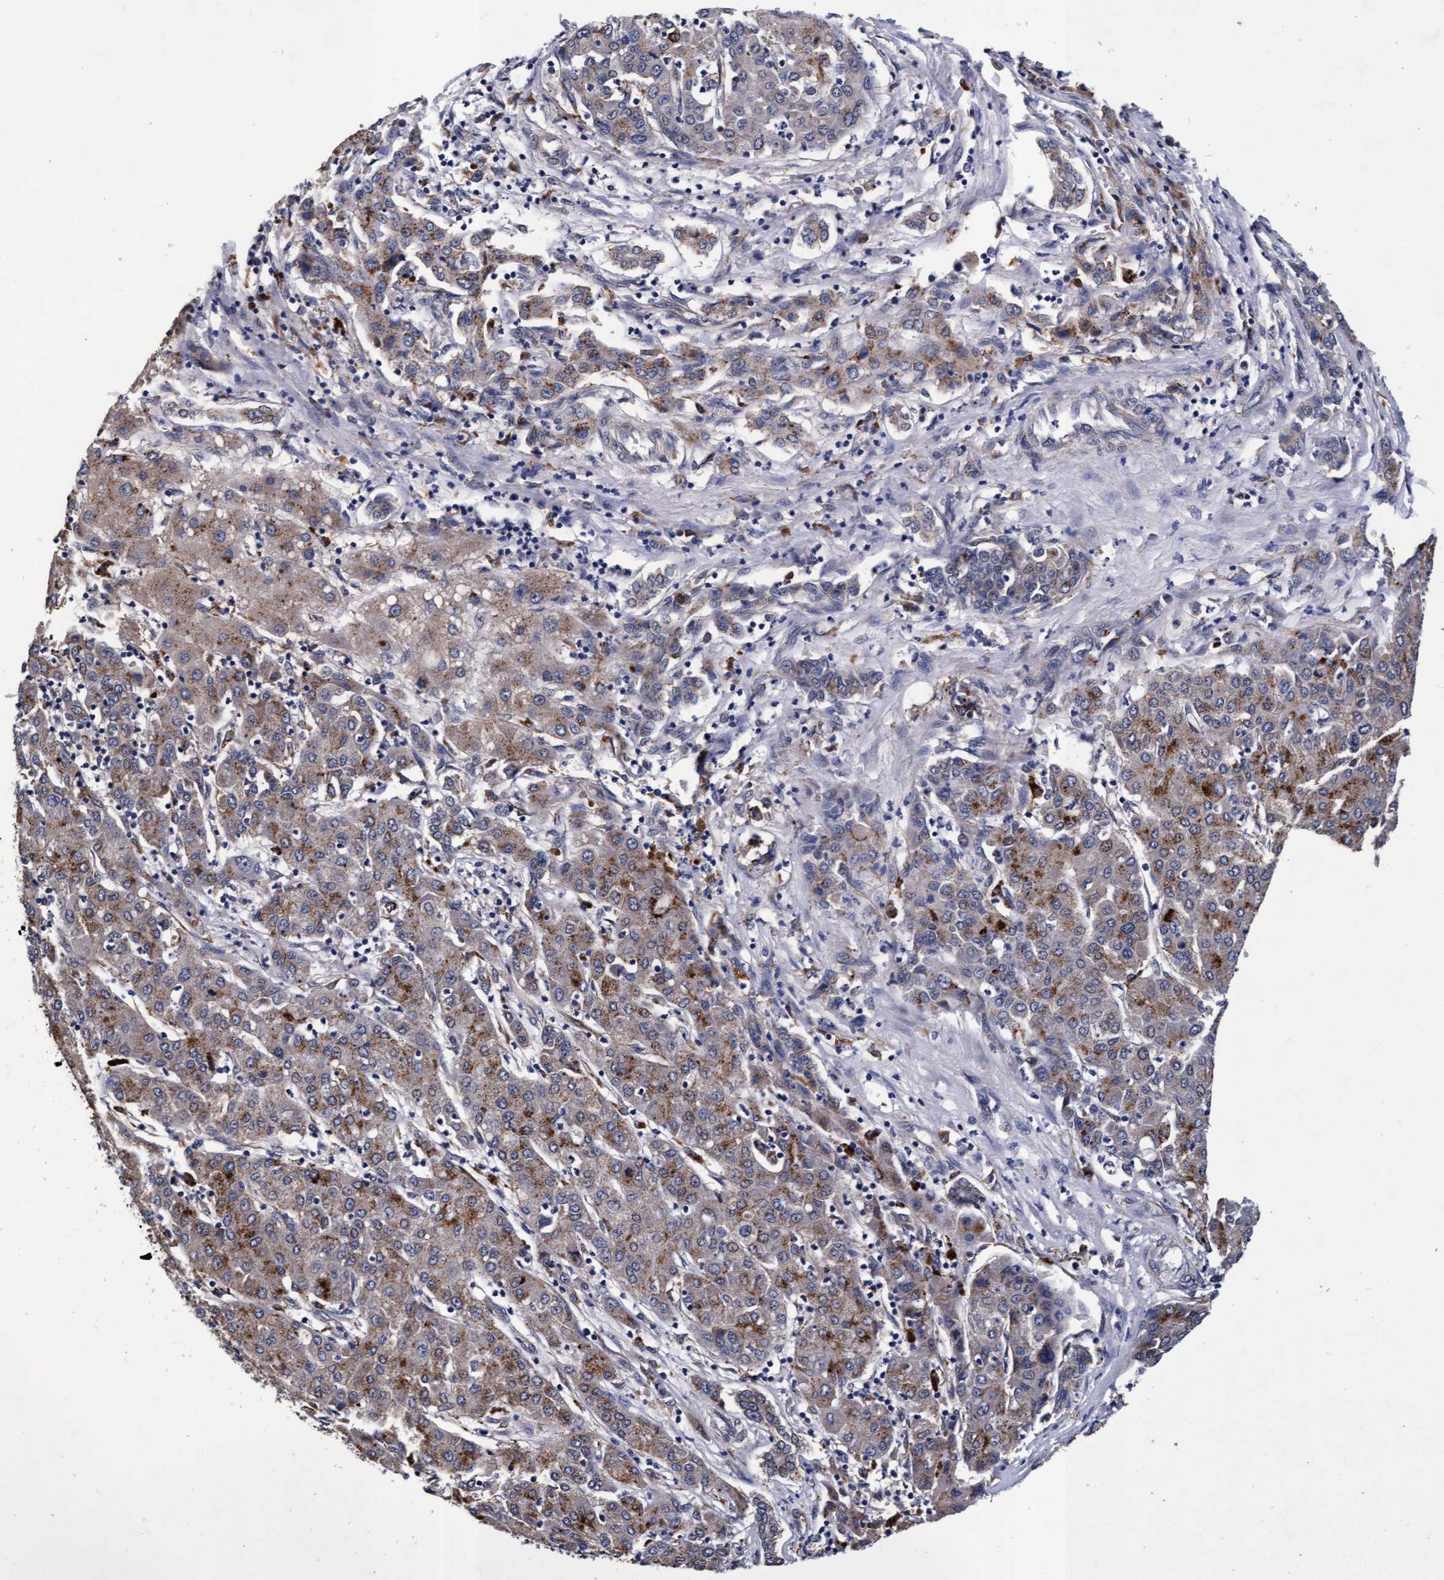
{"staining": {"intensity": "moderate", "quantity": ">75%", "location": "cytoplasmic/membranous"}, "tissue": "liver cancer", "cell_type": "Tumor cells", "image_type": "cancer", "snomed": [{"axis": "morphology", "description": "Carcinoma, Hepatocellular, NOS"}, {"axis": "topography", "description": "Liver"}], "caption": "A photomicrograph of hepatocellular carcinoma (liver) stained for a protein demonstrates moderate cytoplasmic/membranous brown staining in tumor cells. (Brightfield microscopy of DAB IHC at high magnification).", "gene": "CPQ", "patient": {"sex": "male", "age": 65}}